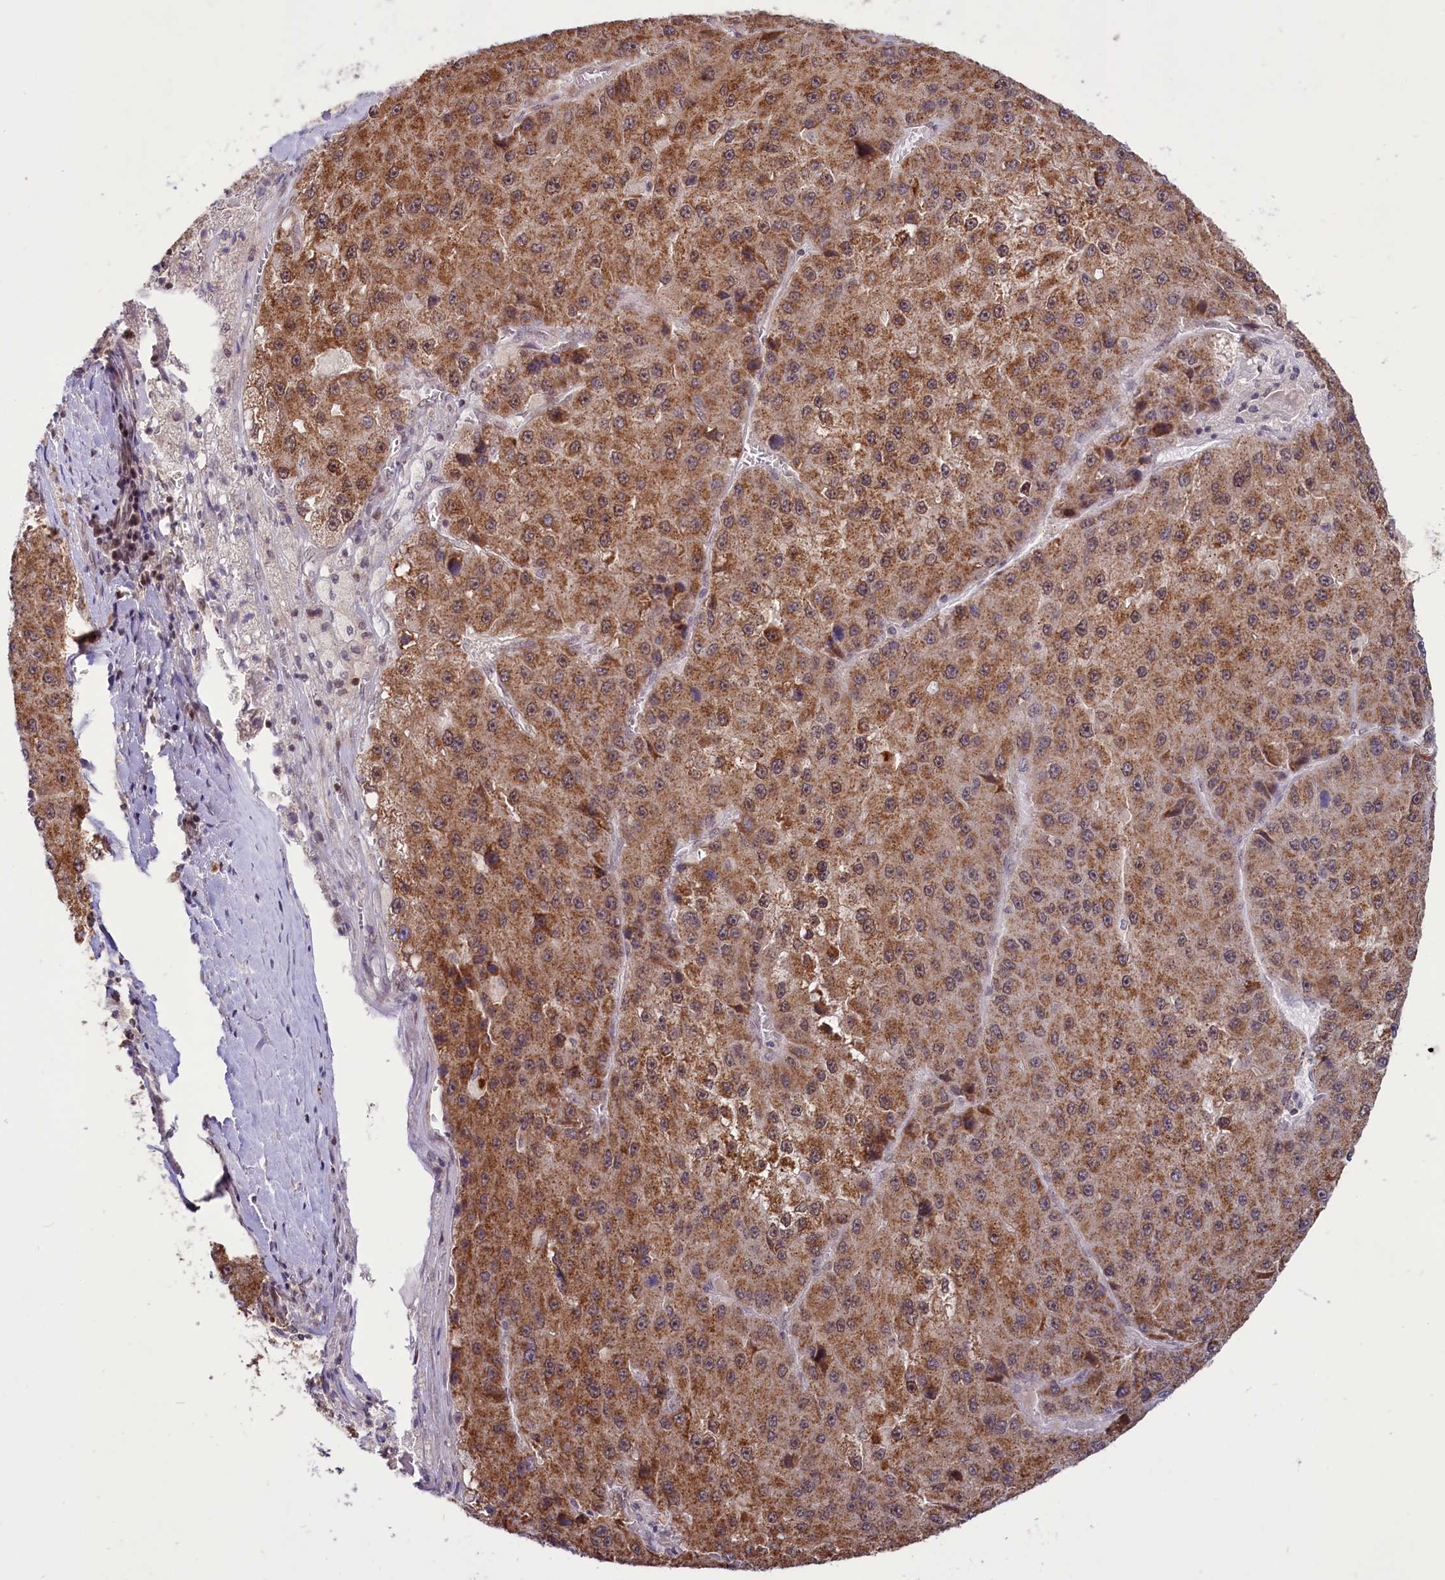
{"staining": {"intensity": "moderate", "quantity": ">75%", "location": "cytoplasmic/membranous"}, "tissue": "liver cancer", "cell_type": "Tumor cells", "image_type": "cancer", "snomed": [{"axis": "morphology", "description": "Carcinoma, Hepatocellular, NOS"}, {"axis": "topography", "description": "Liver"}], "caption": "Hepatocellular carcinoma (liver) stained for a protein demonstrates moderate cytoplasmic/membranous positivity in tumor cells.", "gene": "PHC3", "patient": {"sex": "female", "age": 73}}